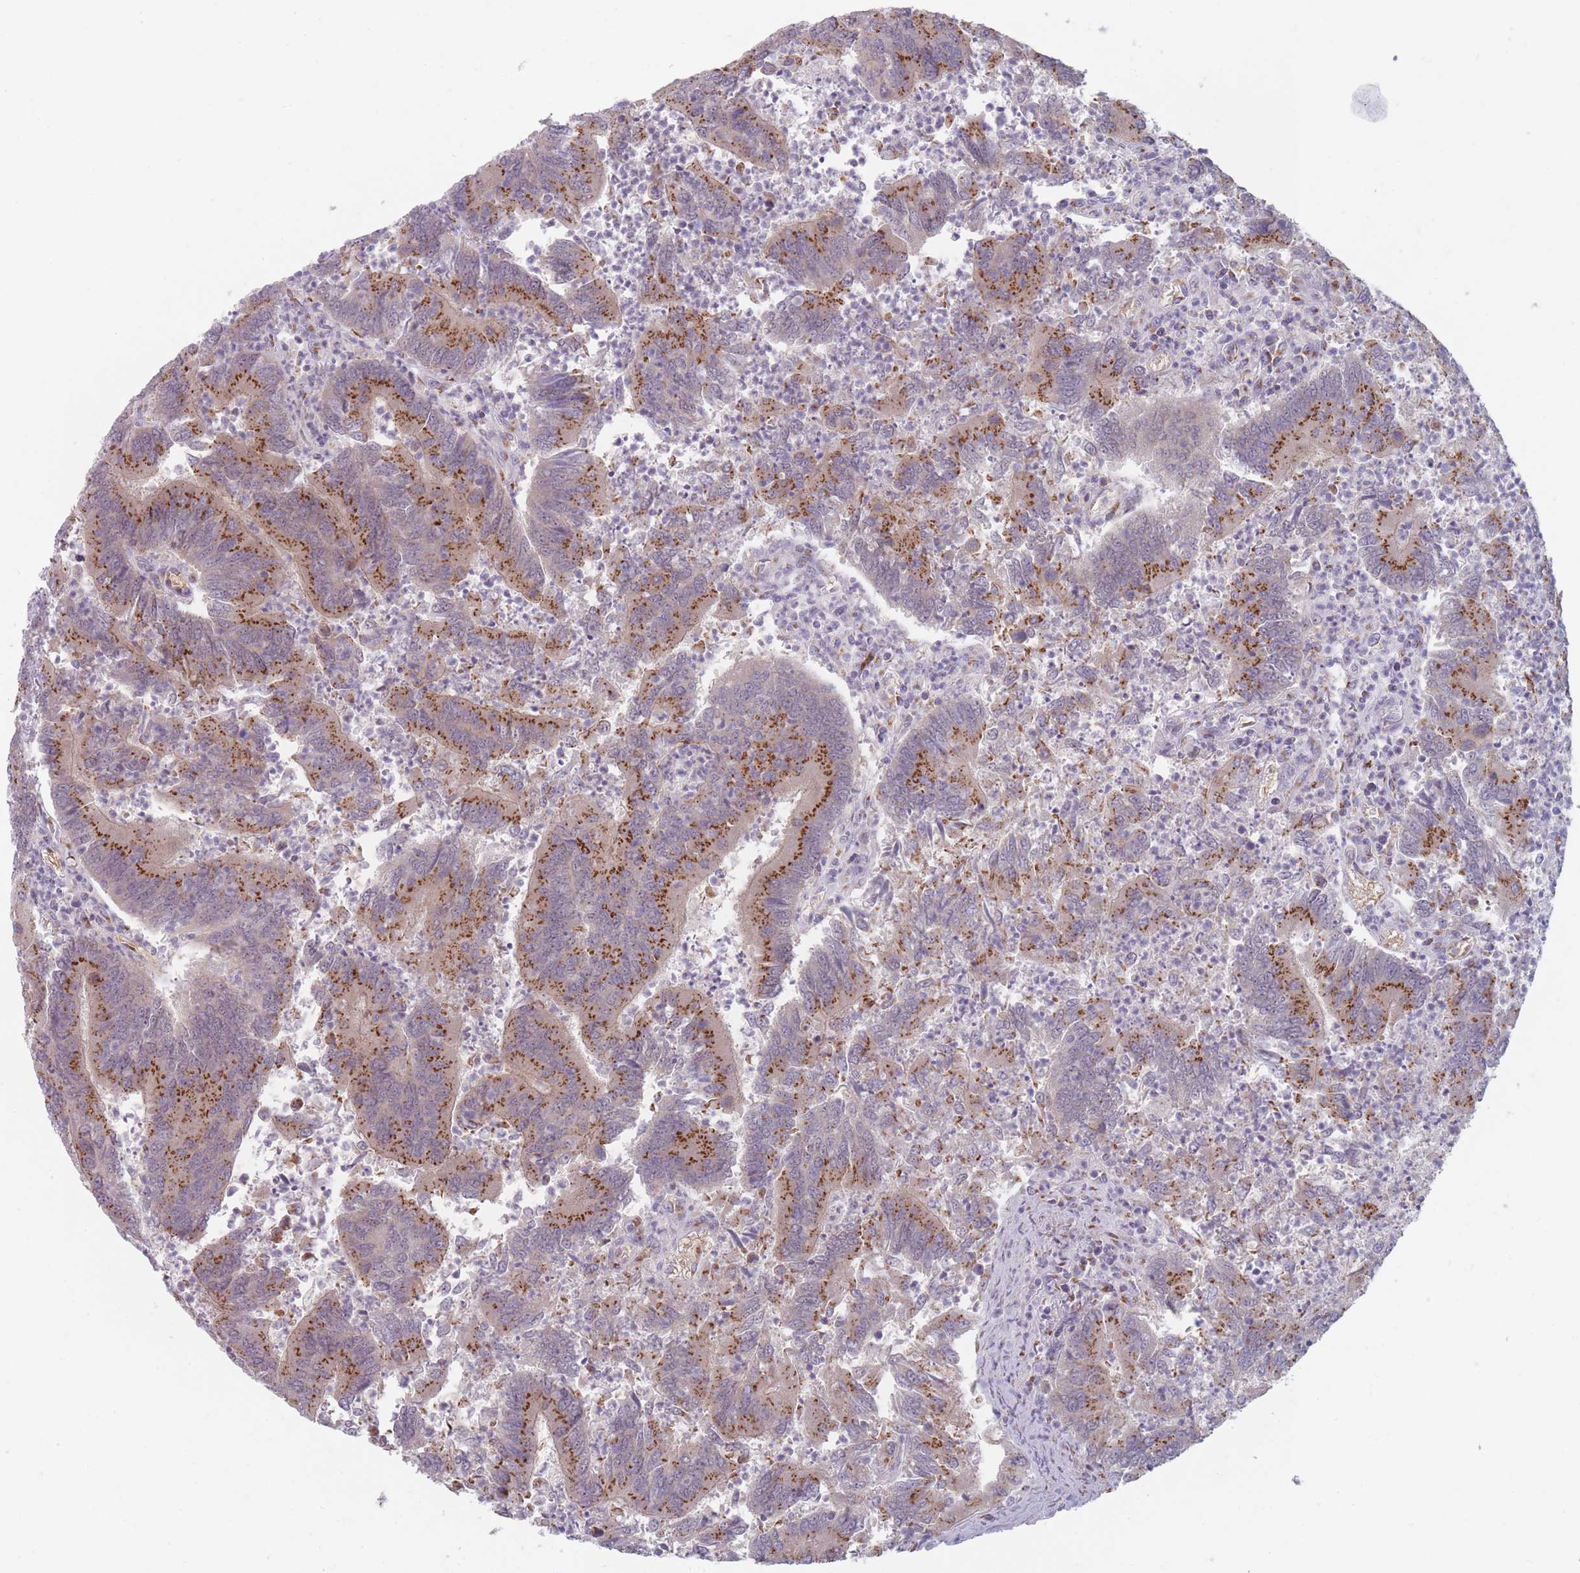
{"staining": {"intensity": "strong", "quantity": ">75%", "location": "cytoplasmic/membranous"}, "tissue": "colorectal cancer", "cell_type": "Tumor cells", "image_type": "cancer", "snomed": [{"axis": "morphology", "description": "Adenocarcinoma, NOS"}, {"axis": "topography", "description": "Colon"}], "caption": "High-power microscopy captured an immunohistochemistry photomicrograph of adenocarcinoma (colorectal), revealing strong cytoplasmic/membranous positivity in about >75% of tumor cells.", "gene": "MAN1B1", "patient": {"sex": "female", "age": 67}}